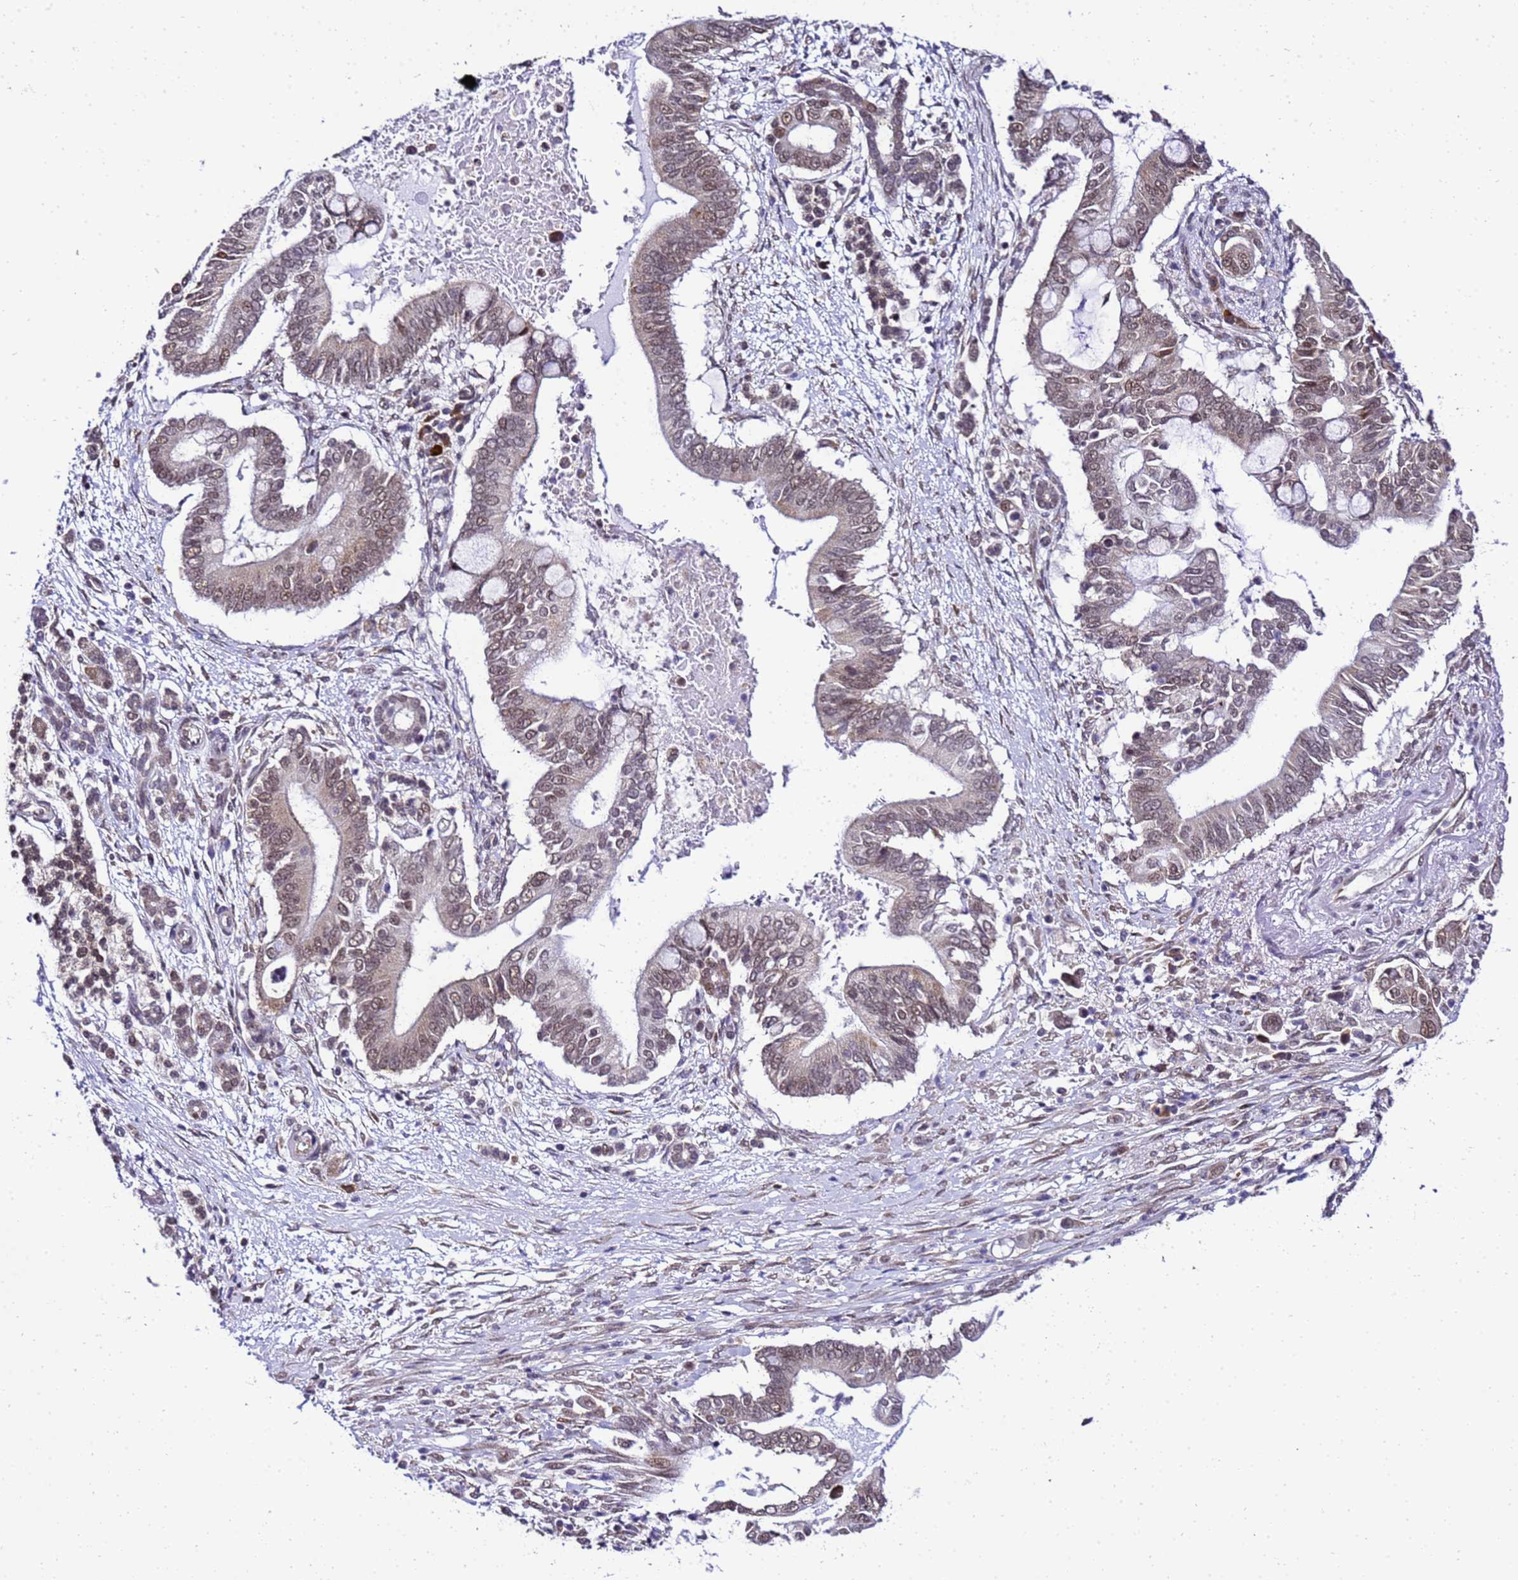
{"staining": {"intensity": "weak", "quantity": "25%-75%", "location": "nuclear"}, "tissue": "pancreatic cancer", "cell_type": "Tumor cells", "image_type": "cancer", "snomed": [{"axis": "morphology", "description": "Adenocarcinoma, NOS"}, {"axis": "topography", "description": "Pancreas"}], "caption": "Immunohistochemical staining of pancreatic adenocarcinoma shows low levels of weak nuclear protein positivity in about 25%-75% of tumor cells. (brown staining indicates protein expression, while blue staining denotes nuclei).", "gene": "SMN1", "patient": {"sex": "male", "age": 68}}